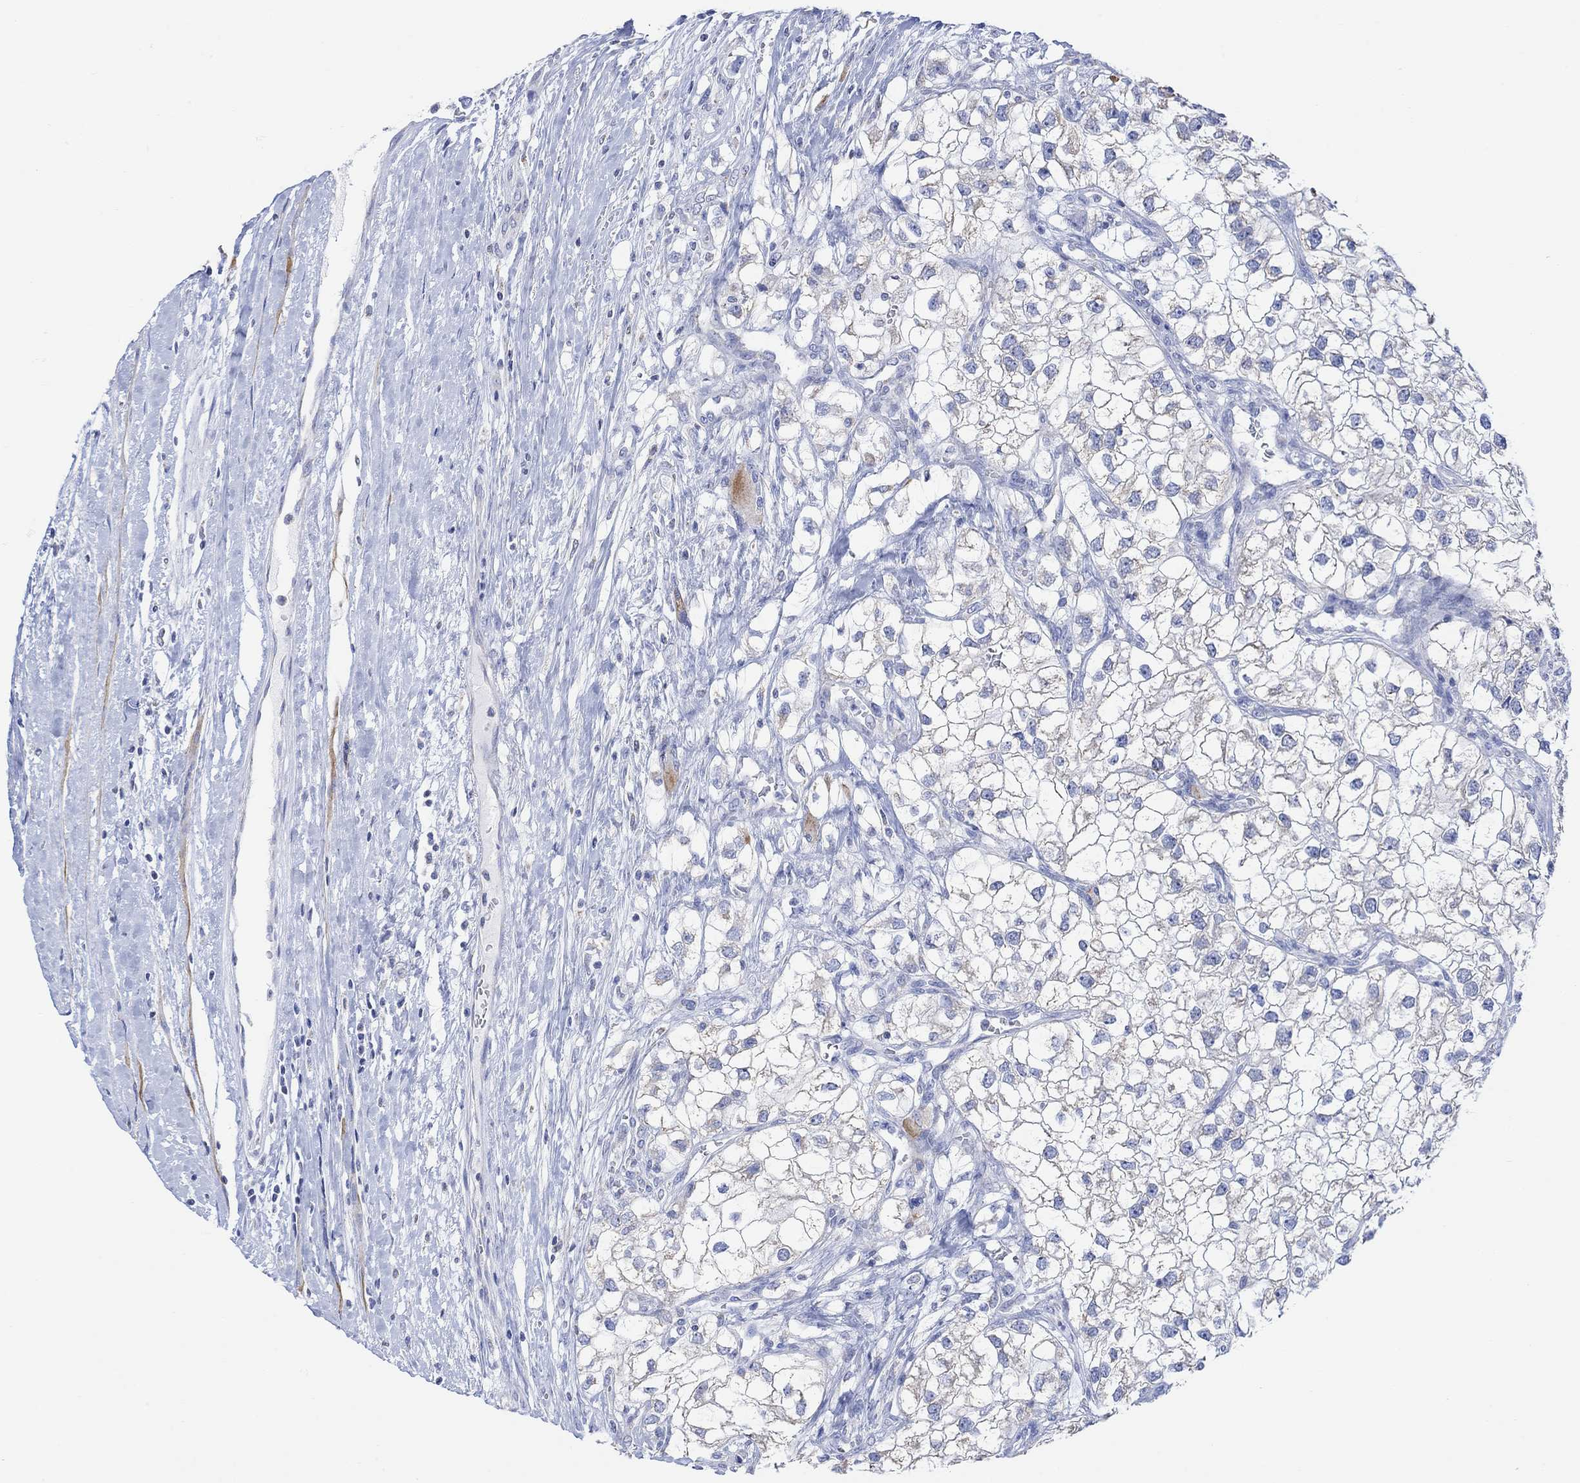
{"staining": {"intensity": "moderate", "quantity": "<25%", "location": "cytoplasmic/membranous"}, "tissue": "renal cancer", "cell_type": "Tumor cells", "image_type": "cancer", "snomed": [{"axis": "morphology", "description": "Adenocarcinoma, NOS"}, {"axis": "topography", "description": "Kidney"}], "caption": "Protein staining of renal adenocarcinoma tissue shows moderate cytoplasmic/membranous positivity in approximately <25% of tumor cells.", "gene": "SYT12", "patient": {"sex": "male", "age": 59}}